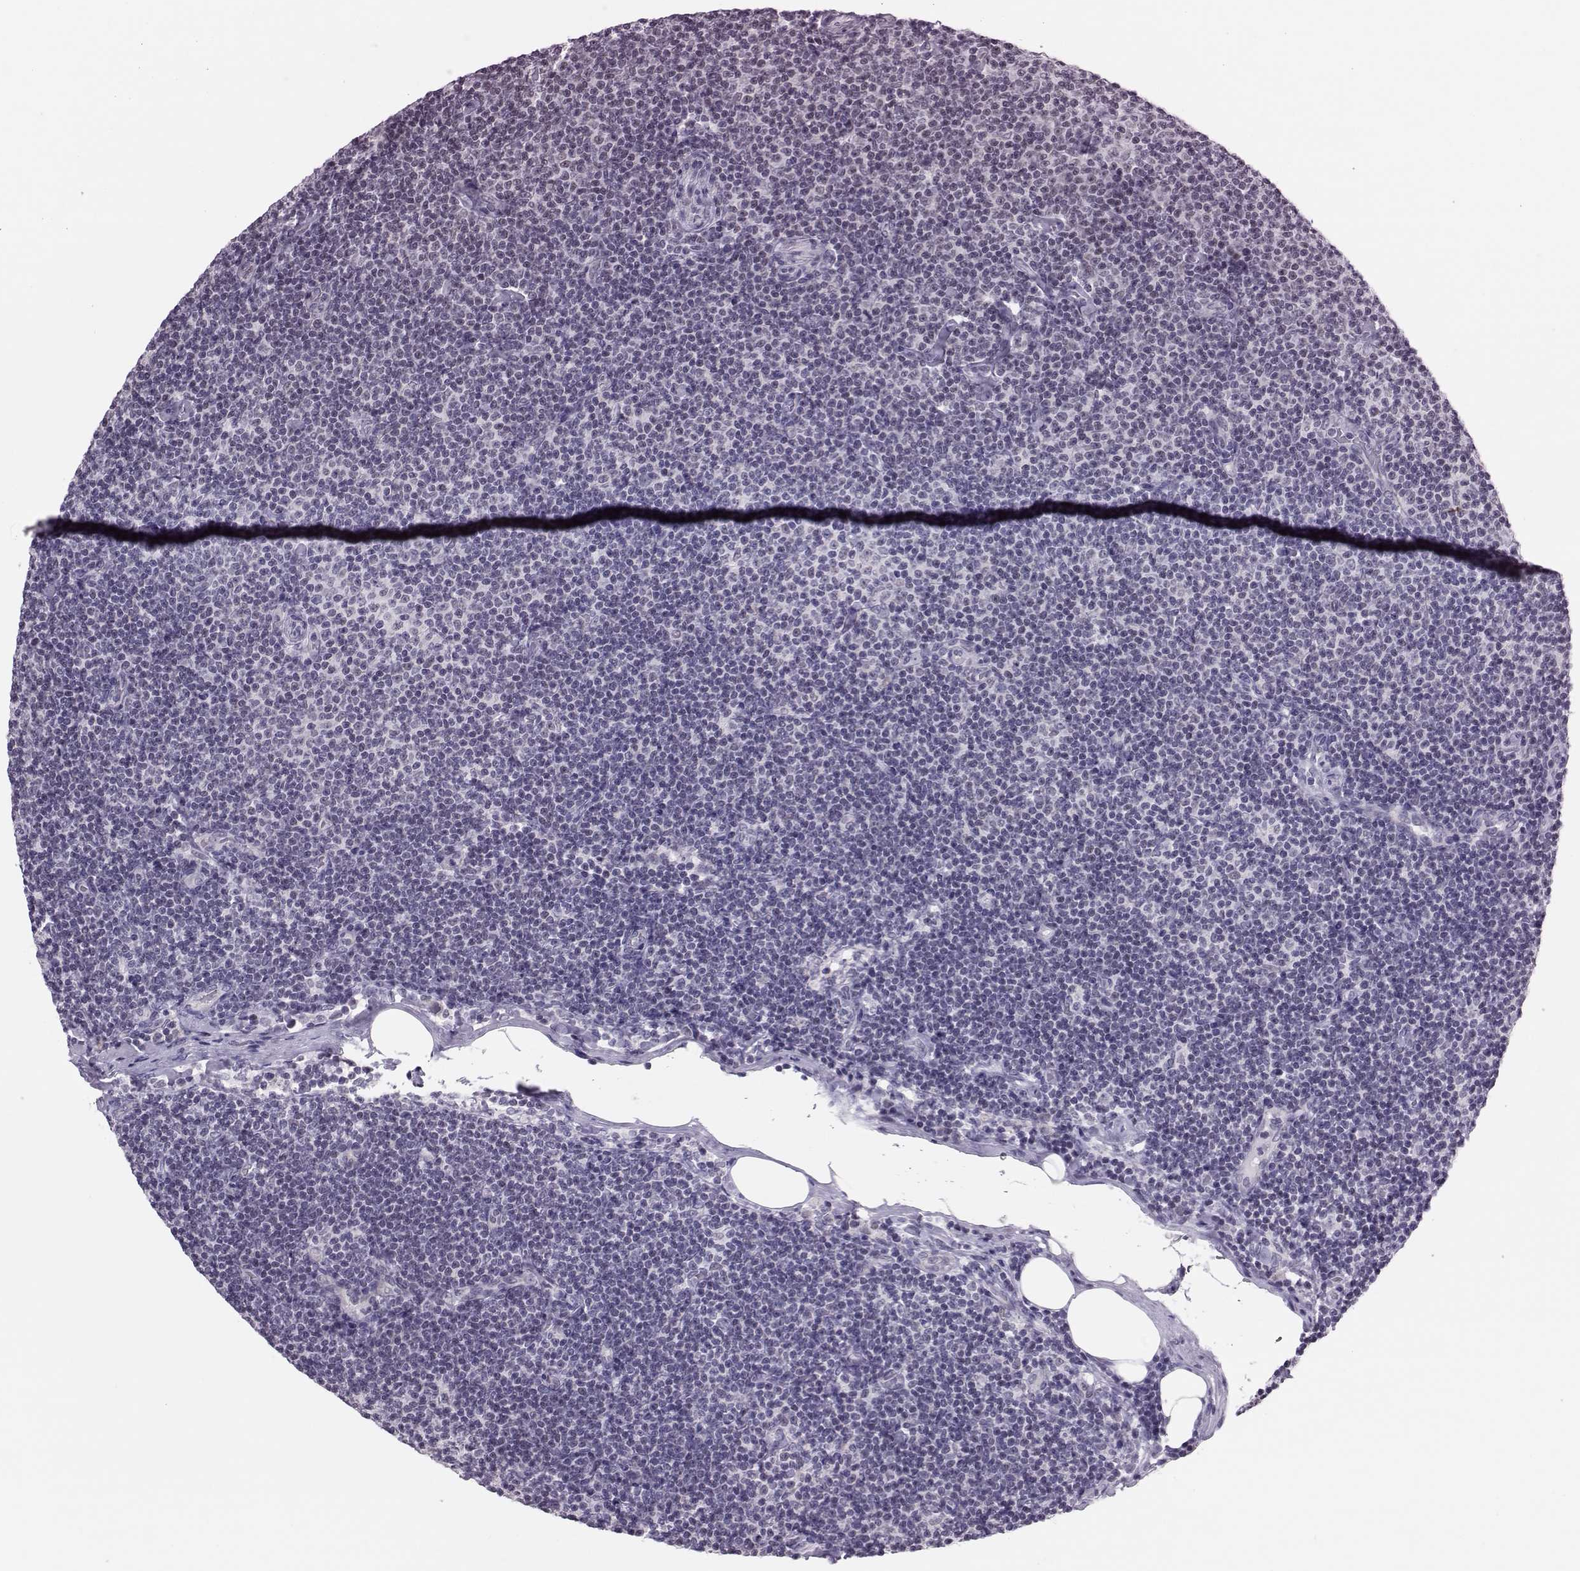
{"staining": {"intensity": "negative", "quantity": "none", "location": "none"}, "tissue": "lymphoma", "cell_type": "Tumor cells", "image_type": "cancer", "snomed": [{"axis": "morphology", "description": "Malignant lymphoma, non-Hodgkin's type, Low grade"}, {"axis": "topography", "description": "Lymph node"}], "caption": "Immunohistochemistry (IHC) histopathology image of neoplastic tissue: human malignant lymphoma, non-Hodgkin's type (low-grade) stained with DAB exhibits no significant protein staining in tumor cells.", "gene": "DNAAF1", "patient": {"sex": "male", "age": 81}}